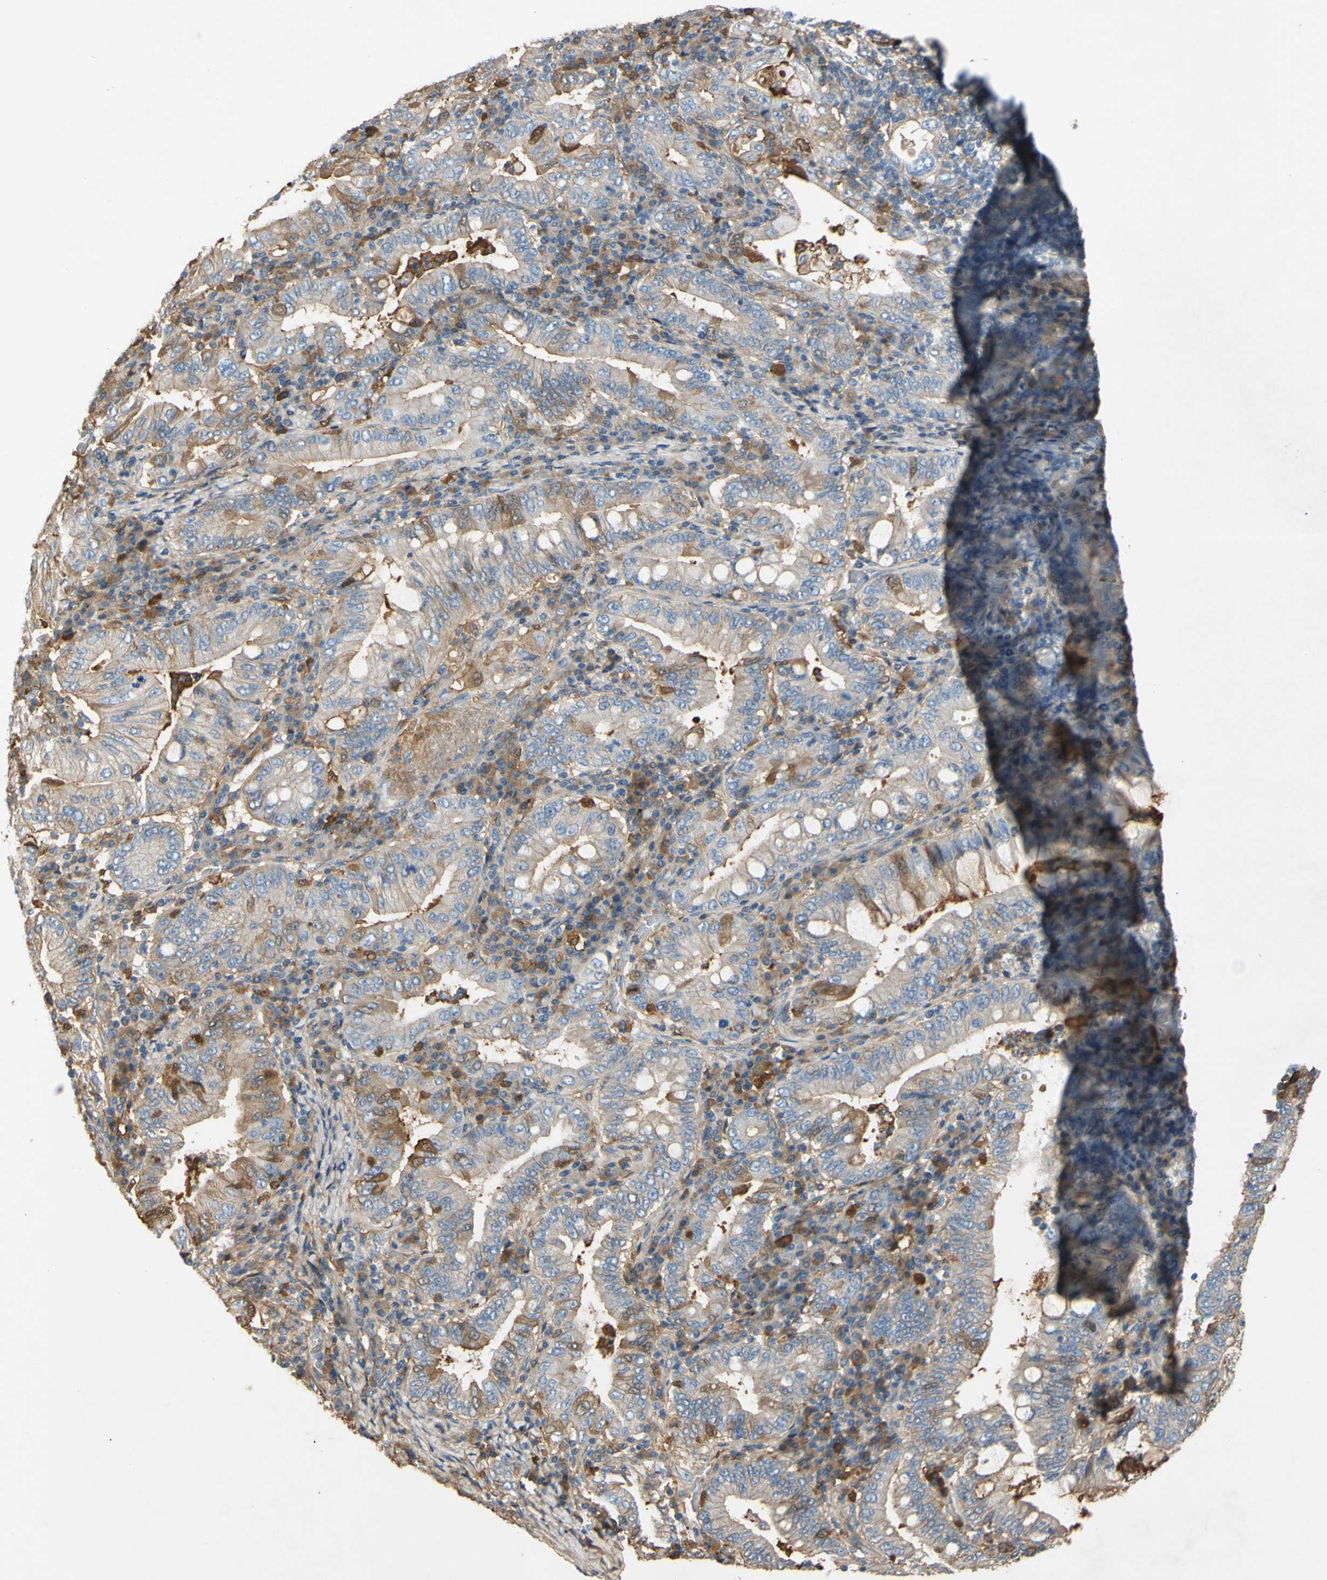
{"staining": {"intensity": "moderate", "quantity": "<25%", "location": "cytoplasmic/membranous"}, "tissue": "stomach cancer", "cell_type": "Tumor cells", "image_type": "cancer", "snomed": [{"axis": "morphology", "description": "Normal tissue, NOS"}, {"axis": "morphology", "description": "Adenocarcinoma, NOS"}, {"axis": "topography", "description": "Esophagus"}, {"axis": "topography", "description": "Stomach, upper"}, {"axis": "topography", "description": "Peripheral nerve tissue"}], "caption": "A high-resolution histopathology image shows immunohistochemistry staining of stomach cancer, which reveals moderate cytoplasmic/membranous expression in about <25% of tumor cells.", "gene": "TIMP2", "patient": {"sex": "male", "age": 62}}